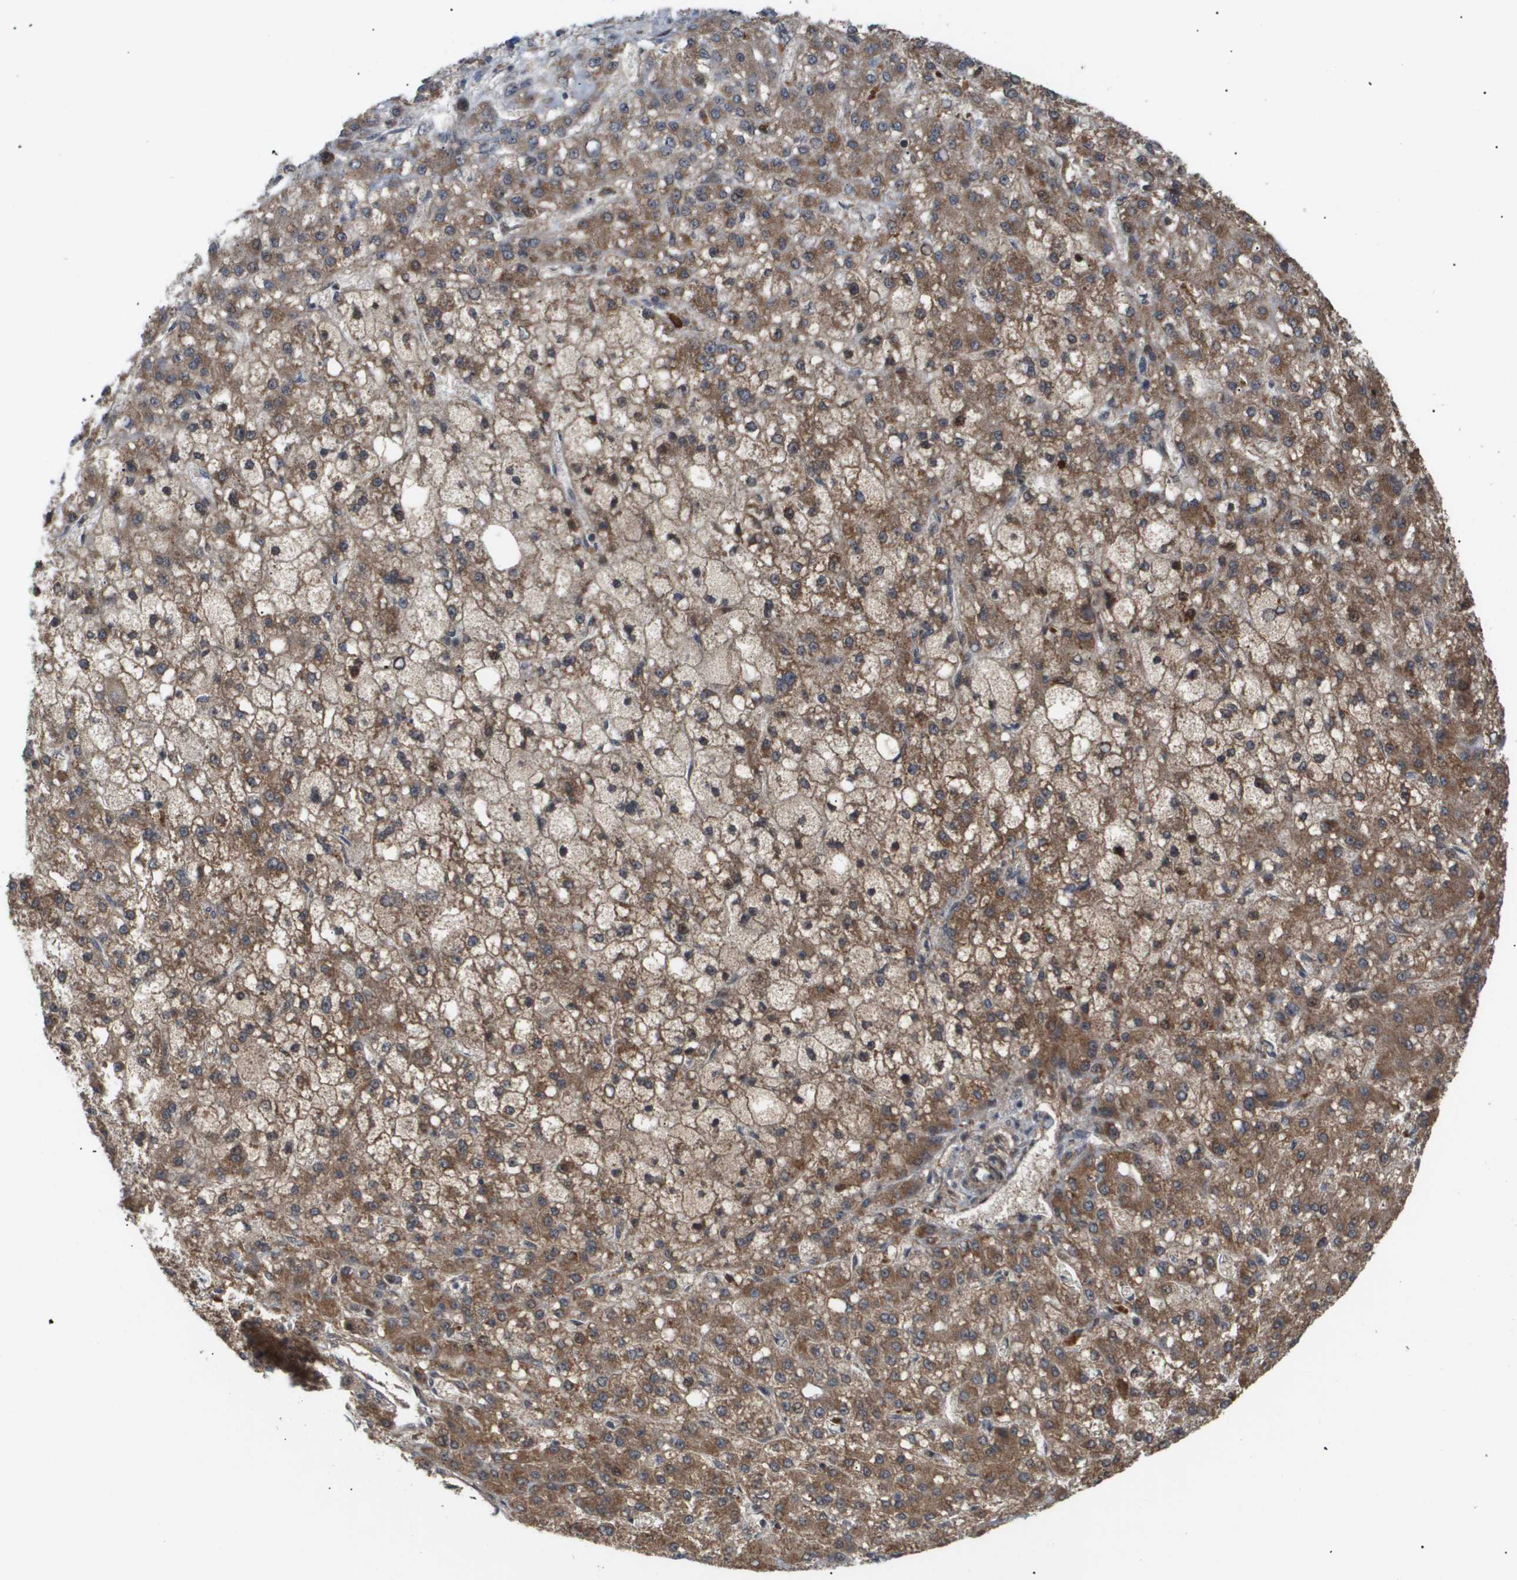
{"staining": {"intensity": "moderate", "quantity": "<25%", "location": "cytoplasmic/membranous"}, "tissue": "liver cancer", "cell_type": "Tumor cells", "image_type": "cancer", "snomed": [{"axis": "morphology", "description": "Carcinoma, Hepatocellular, NOS"}, {"axis": "topography", "description": "Liver"}], "caption": "This photomicrograph demonstrates liver cancer stained with immunohistochemistry (IHC) to label a protein in brown. The cytoplasmic/membranous of tumor cells show moderate positivity for the protein. Nuclei are counter-stained blue.", "gene": "PDGFB", "patient": {"sex": "male", "age": 67}}